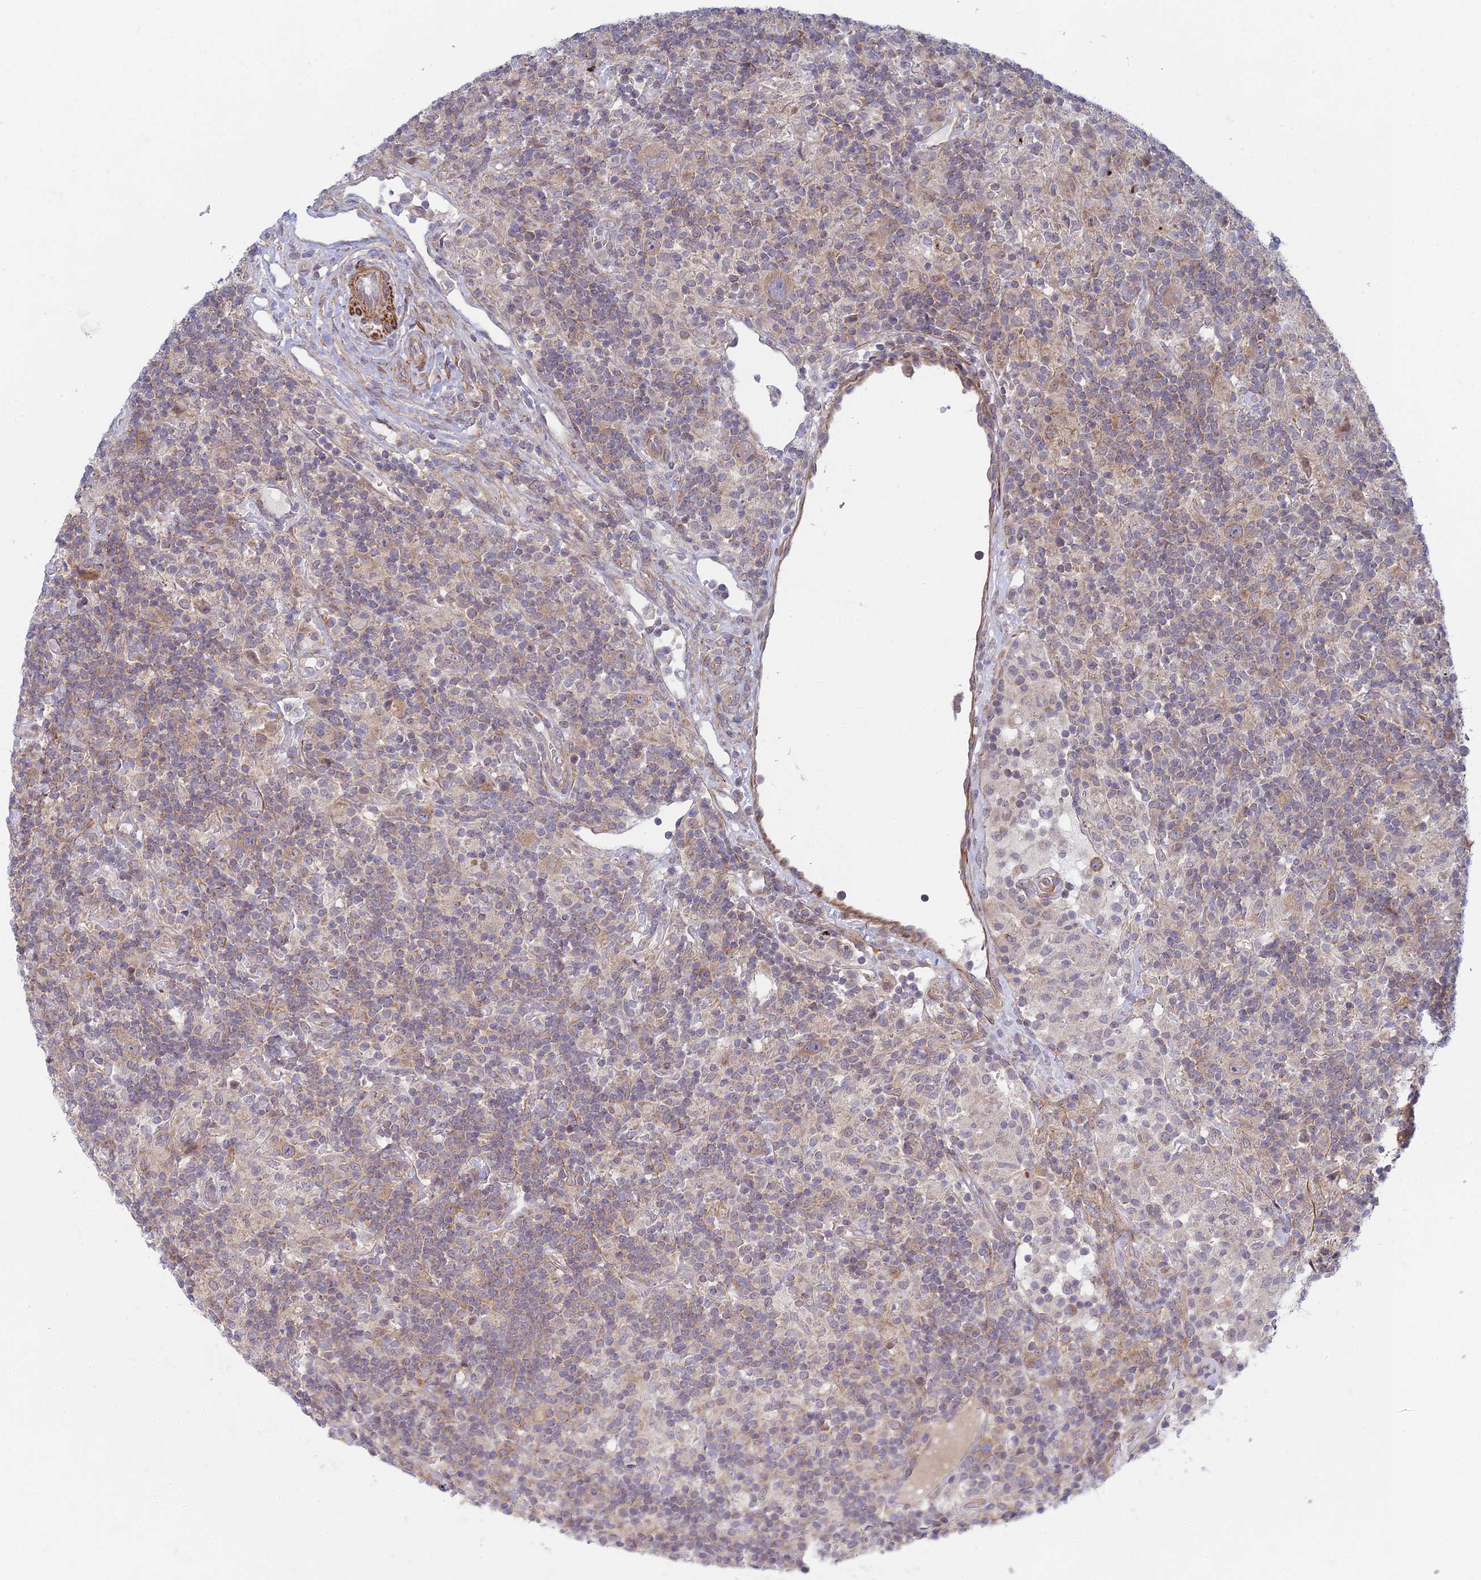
{"staining": {"intensity": "moderate", "quantity": ">75%", "location": "cytoplasmic/membranous"}, "tissue": "lymphoma", "cell_type": "Tumor cells", "image_type": "cancer", "snomed": [{"axis": "morphology", "description": "Hodgkin's disease, NOS"}, {"axis": "topography", "description": "Lymph node"}], "caption": "Immunohistochemical staining of Hodgkin's disease exhibits moderate cytoplasmic/membranous protein staining in approximately >75% of tumor cells.", "gene": "INCA1", "patient": {"sex": "male", "age": 70}}